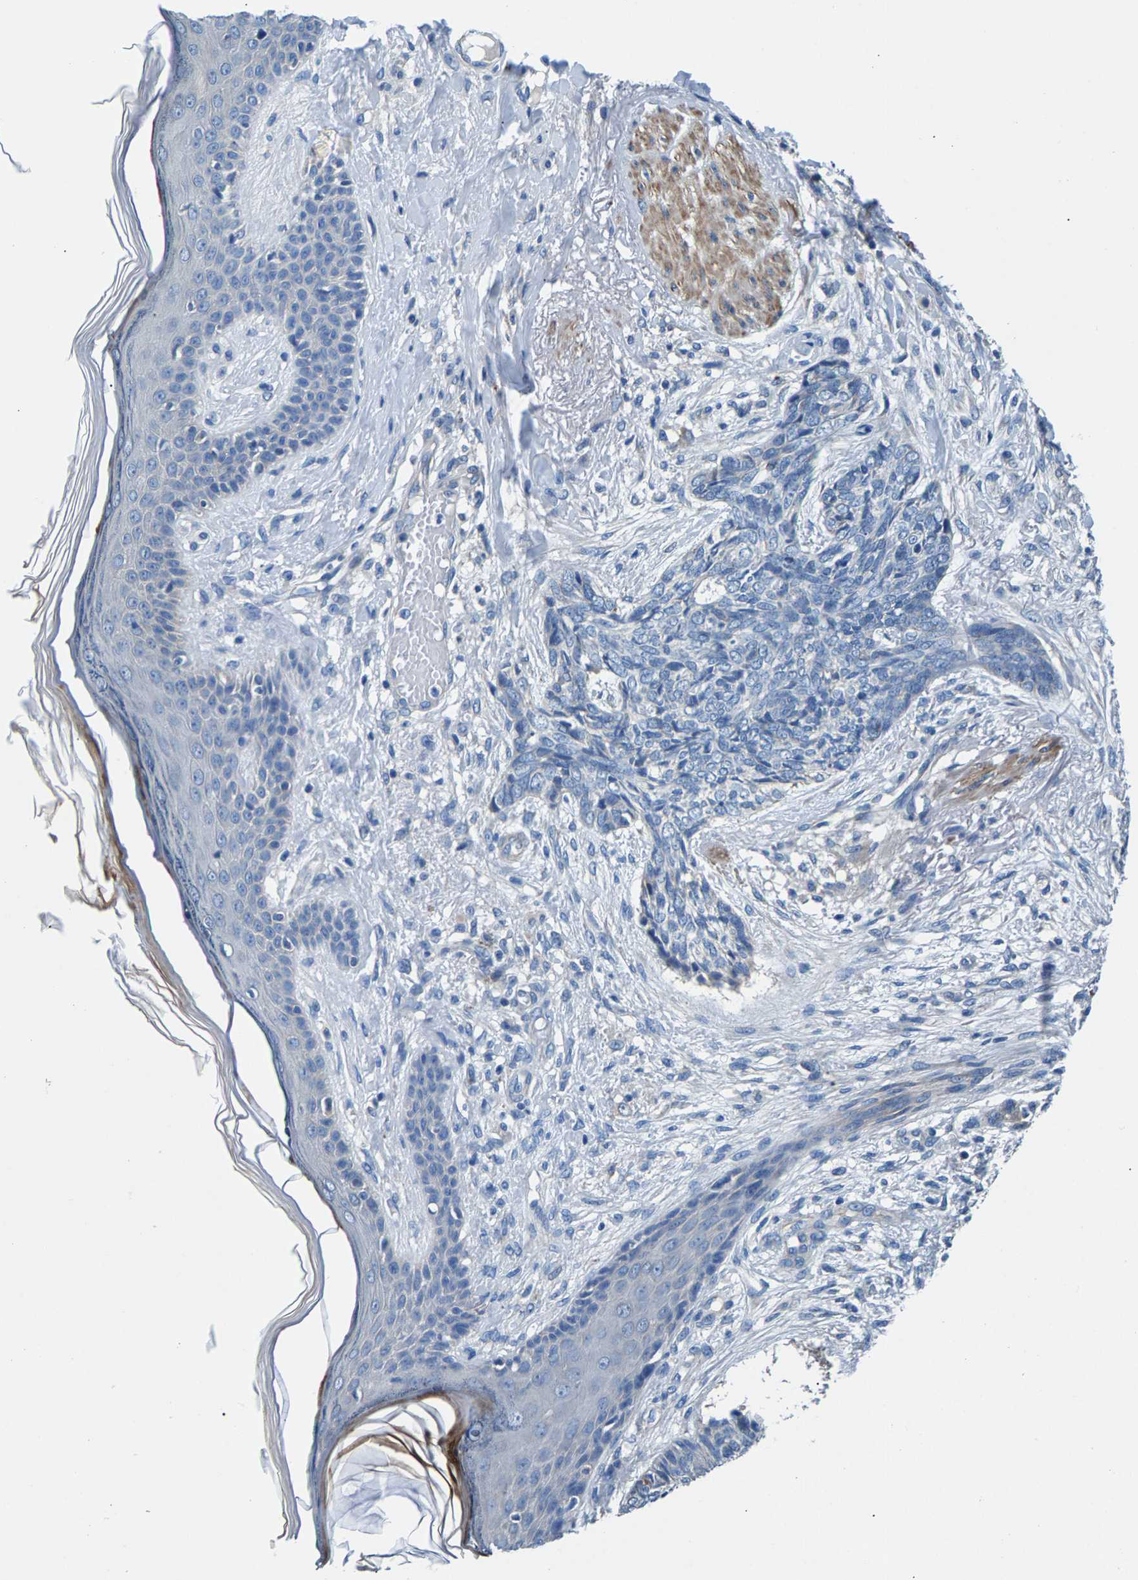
{"staining": {"intensity": "negative", "quantity": "none", "location": "none"}, "tissue": "skin cancer", "cell_type": "Tumor cells", "image_type": "cancer", "snomed": [{"axis": "morphology", "description": "Basal cell carcinoma"}, {"axis": "topography", "description": "Skin"}], "caption": "This histopathology image is of skin basal cell carcinoma stained with immunohistochemistry to label a protein in brown with the nuclei are counter-stained blue. There is no expression in tumor cells. (Brightfield microscopy of DAB IHC at high magnification).", "gene": "CDRT4", "patient": {"sex": "female", "age": 84}}